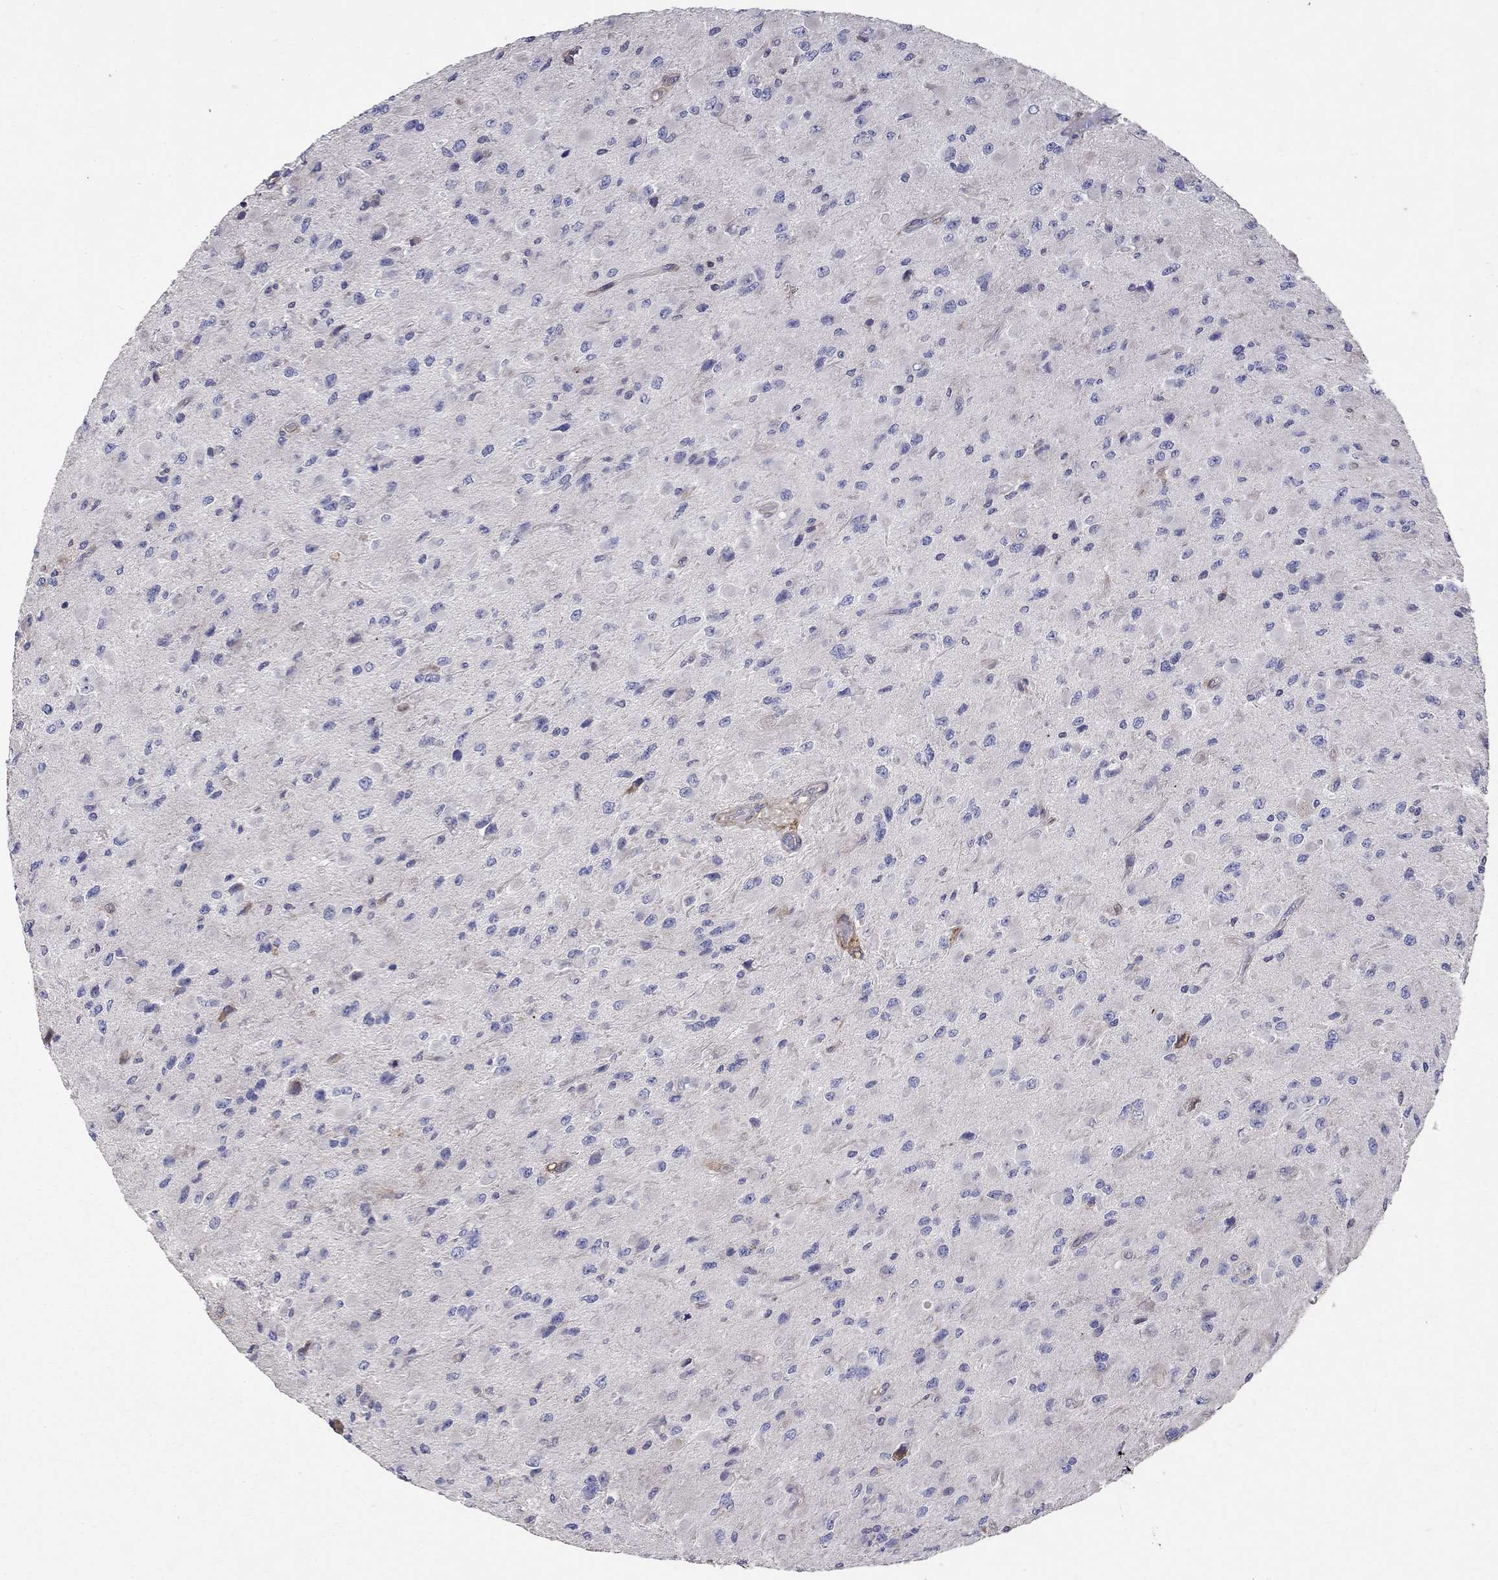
{"staining": {"intensity": "negative", "quantity": "none", "location": "none"}, "tissue": "glioma", "cell_type": "Tumor cells", "image_type": "cancer", "snomed": [{"axis": "morphology", "description": "Glioma, malignant, High grade"}, {"axis": "topography", "description": "Cerebral cortex"}], "caption": "A micrograph of human glioma is negative for staining in tumor cells.", "gene": "NPHP1", "patient": {"sex": "male", "age": 35}}